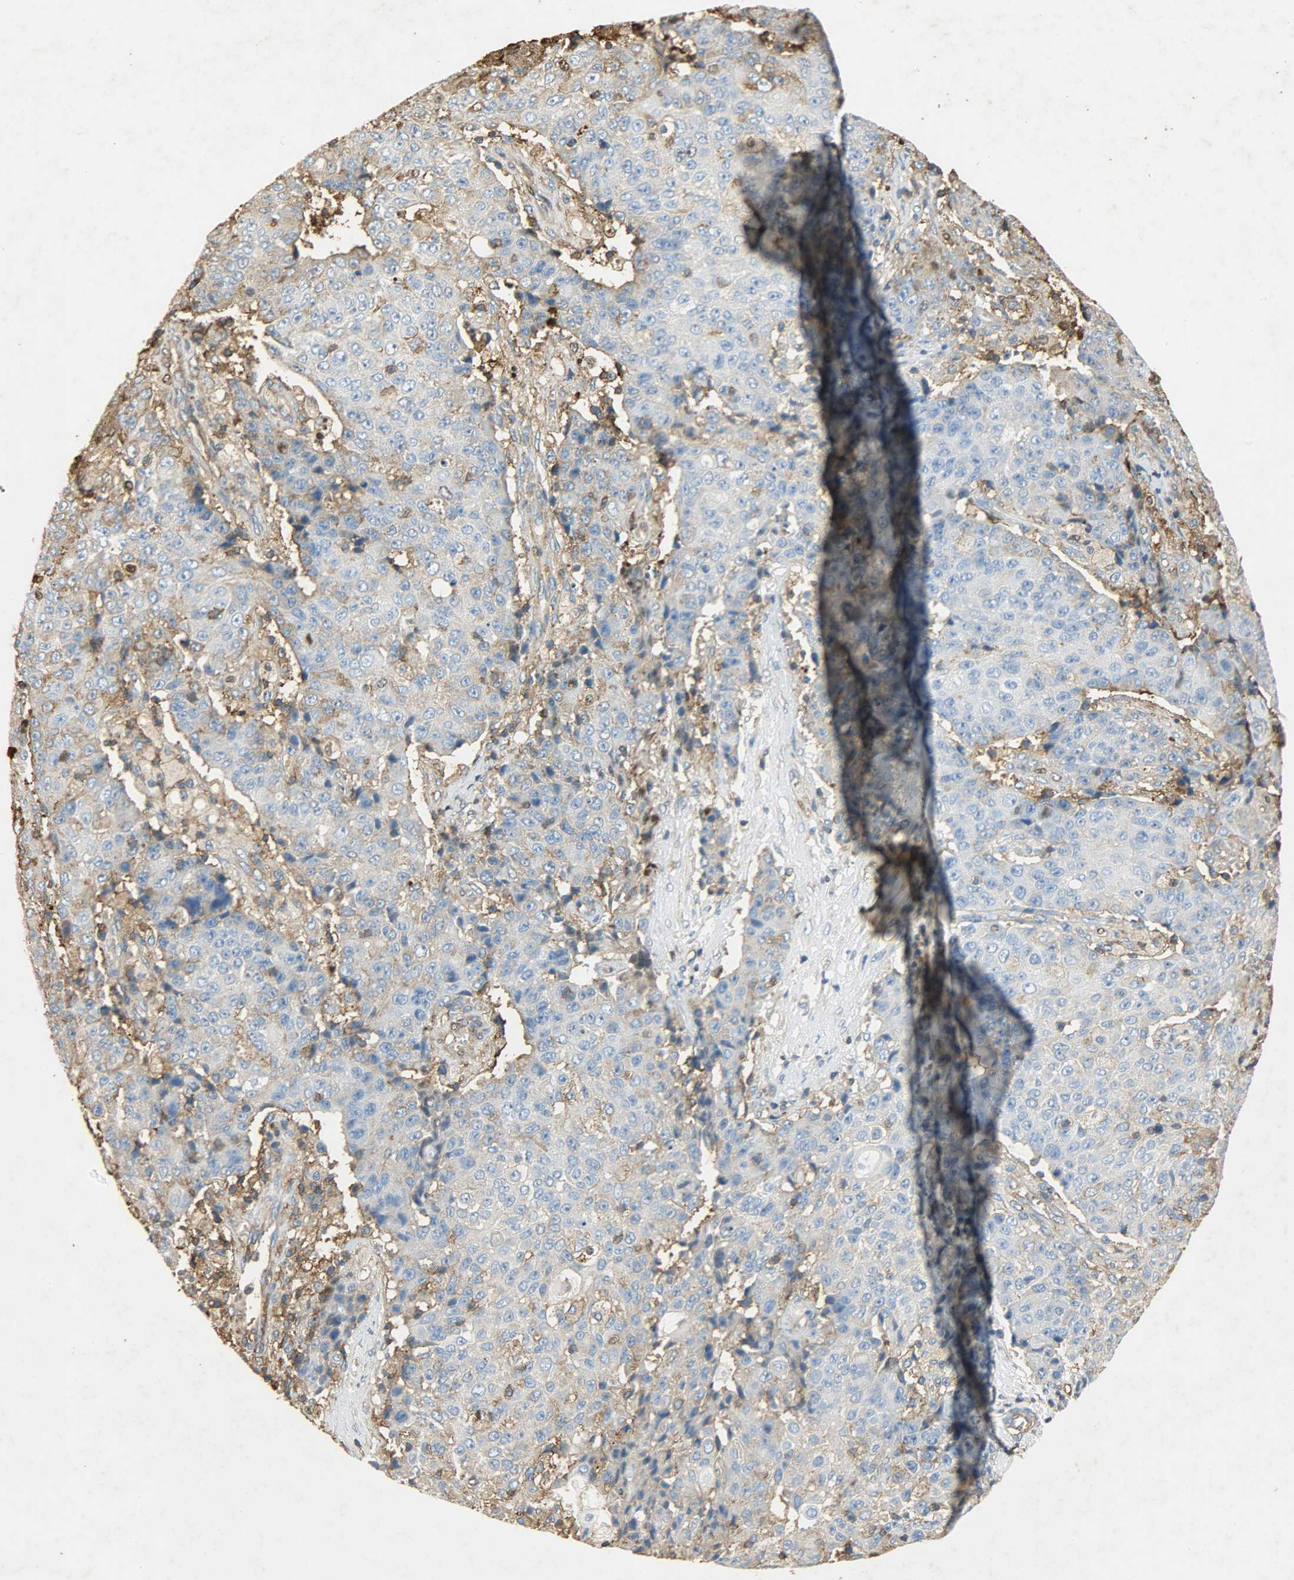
{"staining": {"intensity": "moderate", "quantity": "<25%", "location": "cytoplasmic/membranous"}, "tissue": "ovarian cancer", "cell_type": "Tumor cells", "image_type": "cancer", "snomed": [{"axis": "morphology", "description": "Carcinoma, endometroid"}, {"axis": "topography", "description": "Ovary"}], "caption": "Tumor cells exhibit moderate cytoplasmic/membranous expression in about <25% of cells in ovarian cancer.", "gene": "ANXA6", "patient": {"sex": "female", "age": 42}}